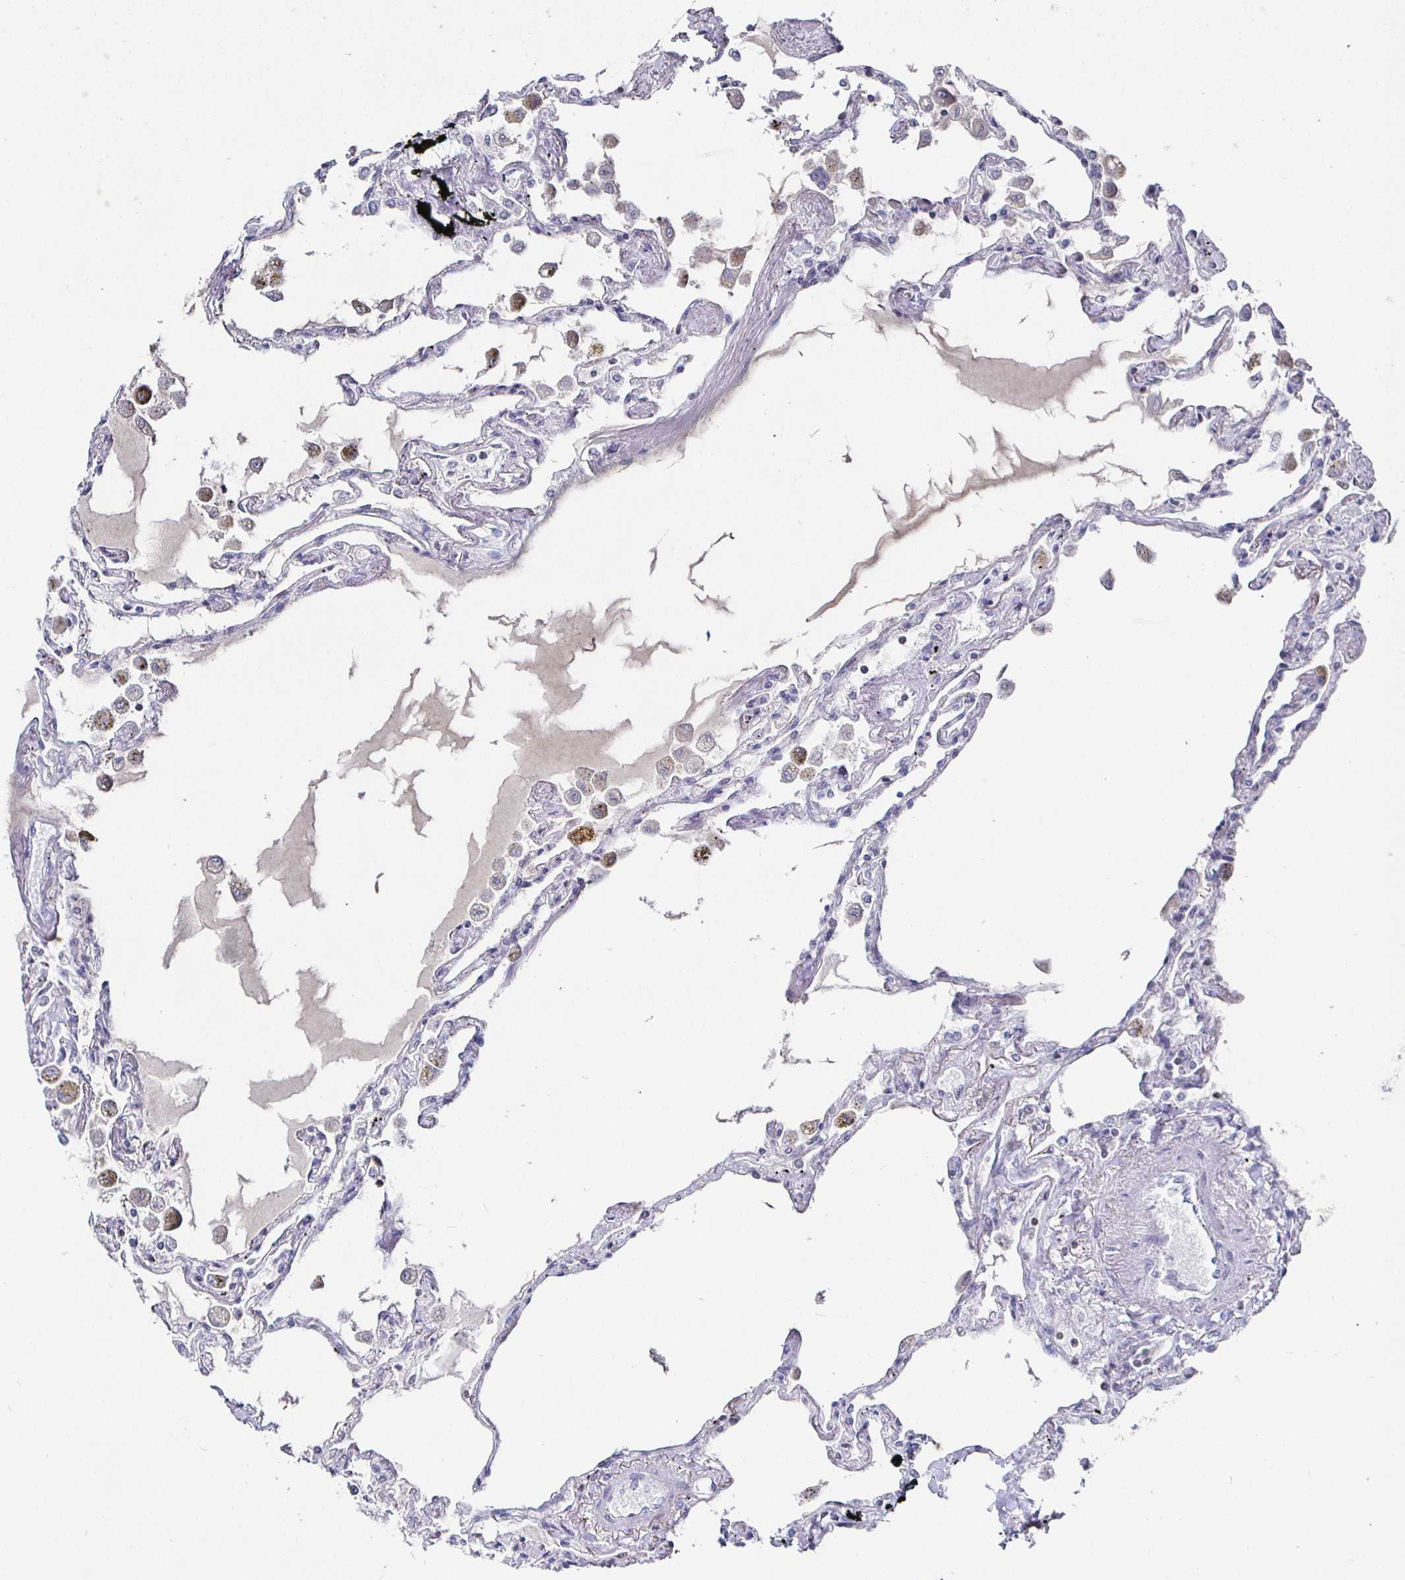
{"staining": {"intensity": "negative", "quantity": "none", "location": "none"}, "tissue": "lung", "cell_type": "Alveolar cells", "image_type": "normal", "snomed": [{"axis": "morphology", "description": "Normal tissue, NOS"}, {"axis": "morphology", "description": "Adenocarcinoma, NOS"}, {"axis": "topography", "description": "Cartilage tissue"}, {"axis": "topography", "description": "Lung"}], "caption": "Immunohistochemical staining of benign human lung reveals no significant expression in alveolar cells.", "gene": "RUNX2", "patient": {"sex": "female", "age": 67}}